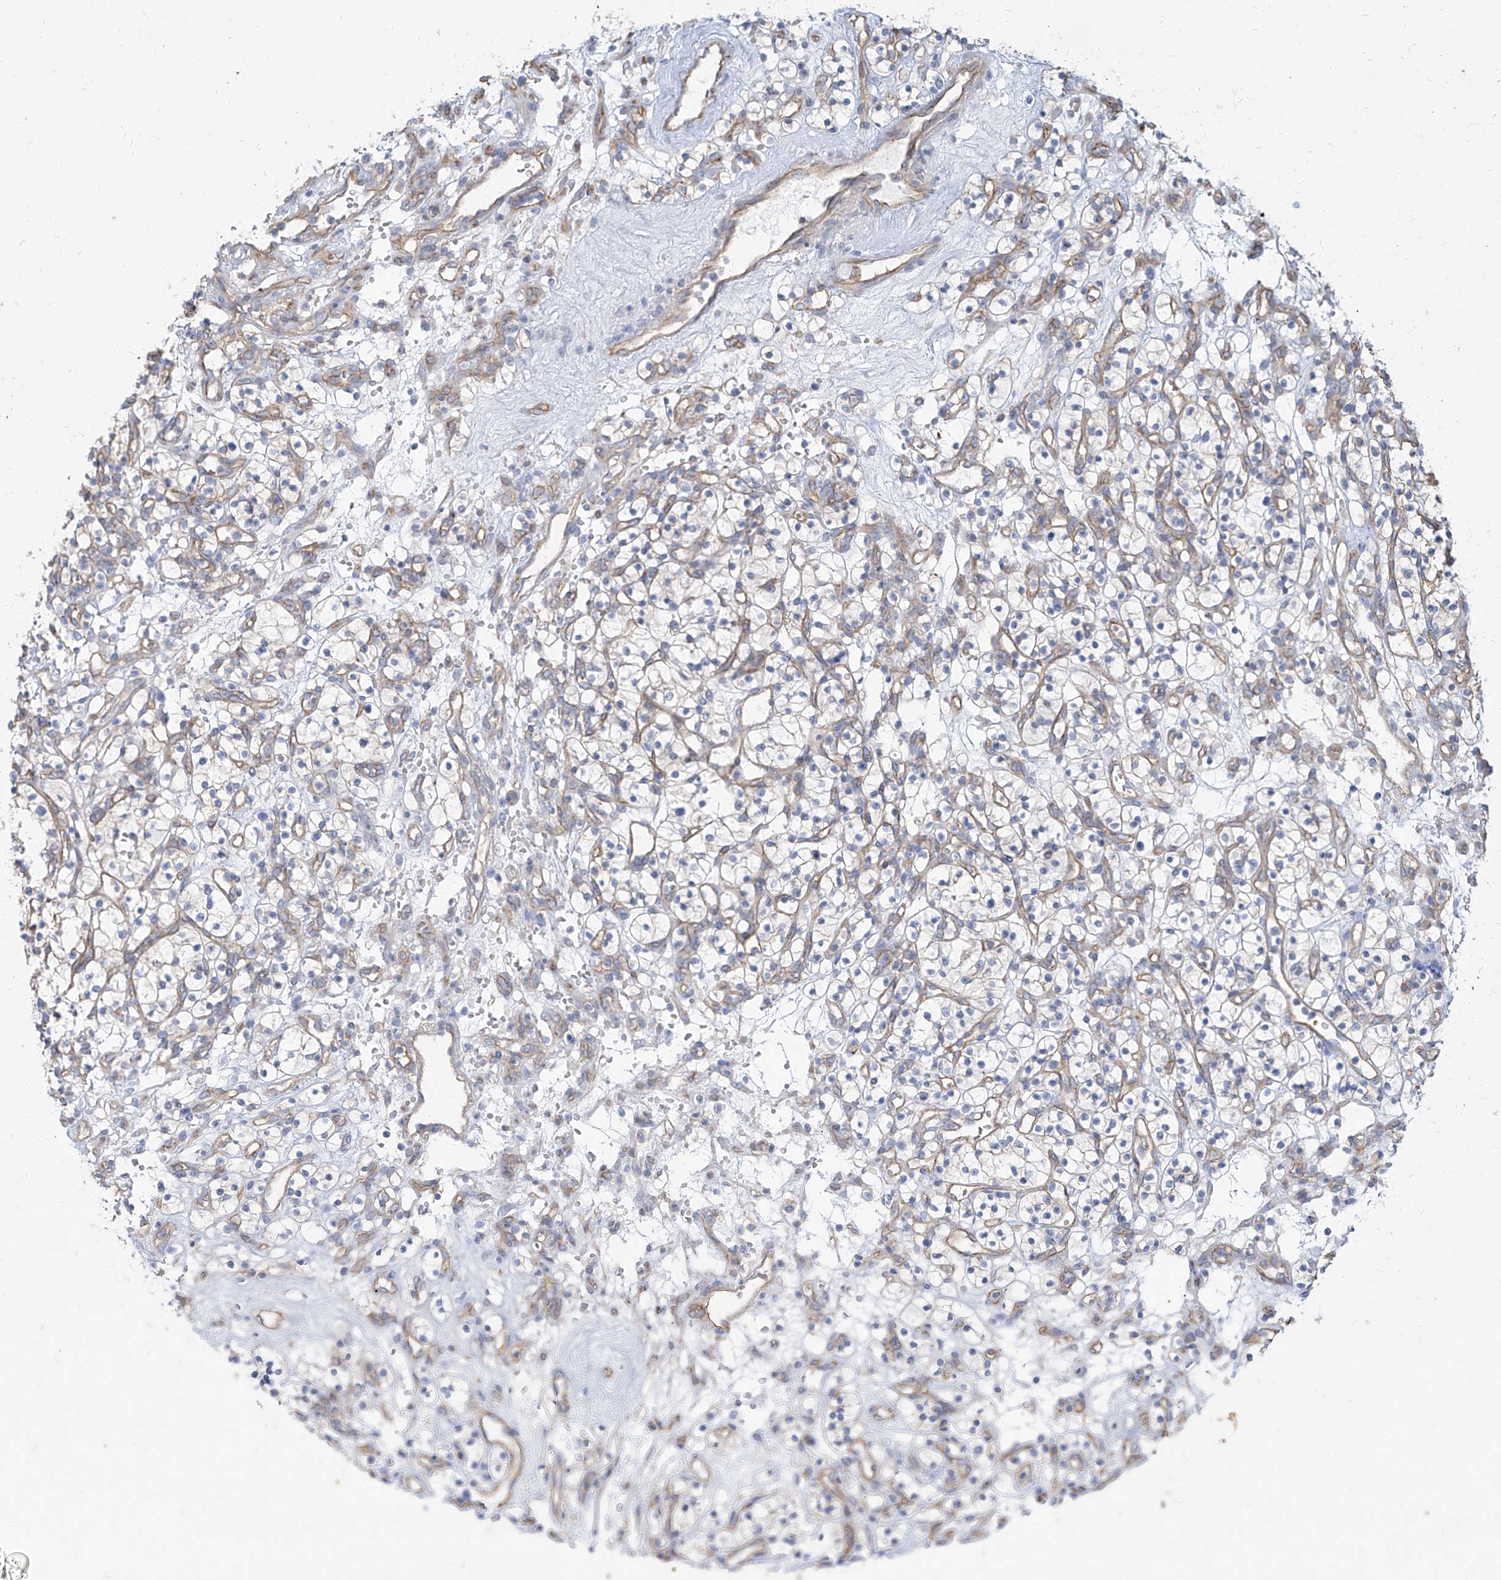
{"staining": {"intensity": "weak", "quantity": "25%-75%", "location": "cytoplasmic/membranous"}, "tissue": "renal cancer", "cell_type": "Tumor cells", "image_type": "cancer", "snomed": [{"axis": "morphology", "description": "Adenocarcinoma, NOS"}, {"axis": "topography", "description": "Kidney"}], "caption": "A micrograph of adenocarcinoma (renal) stained for a protein displays weak cytoplasmic/membranous brown staining in tumor cells. The staining is performed using DAB brown chromogen to label protein expression. The nuclei are counter-stained blue using hematoxylin.", "gene": "TXLNB", "patient": {"sex": "female", "age": 57}}